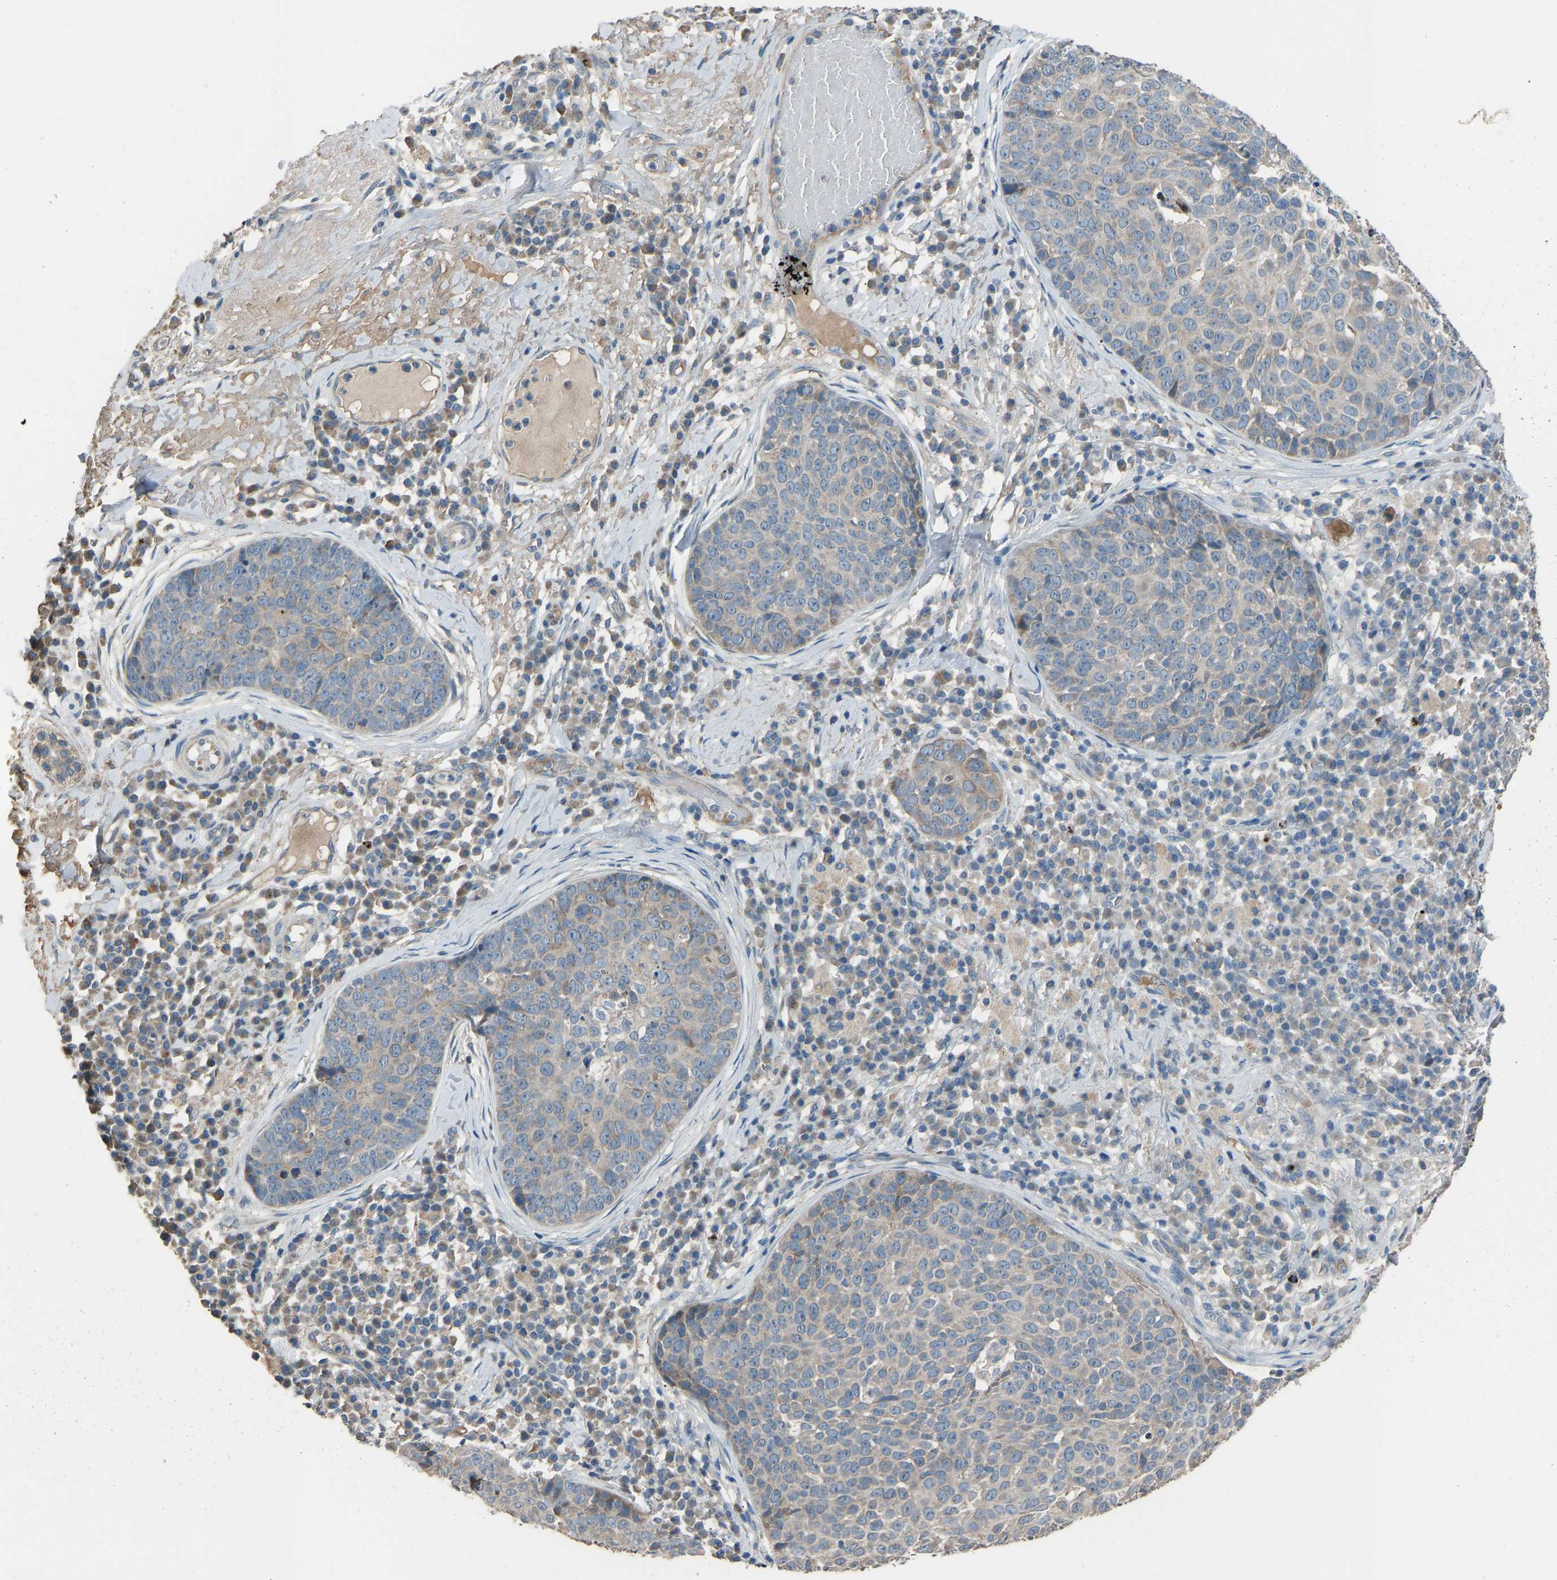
{"staining": {"intensity": "negative", "quantity": "none", "location": "none"}, "tissue": "skin cancer", "cell_type": "Tumor cells", "image_type": "cancer", "snomed": [{"axis": "morphology", "description": "Squamous cell carcinoma in situ, NOS"}, {"axis": "morphology", "description": "Squamous cell carcinoma, NOS"}, {"axis": "topography", "description": "Skin"}], "caption": "A histopathology image of squamous cell carcinoma in situ (skin) stained for a protein demonstrates no brown staining in tumor cells.", "gene": "TGFBR3", "patient": {"sex": "male", "age": 93}}